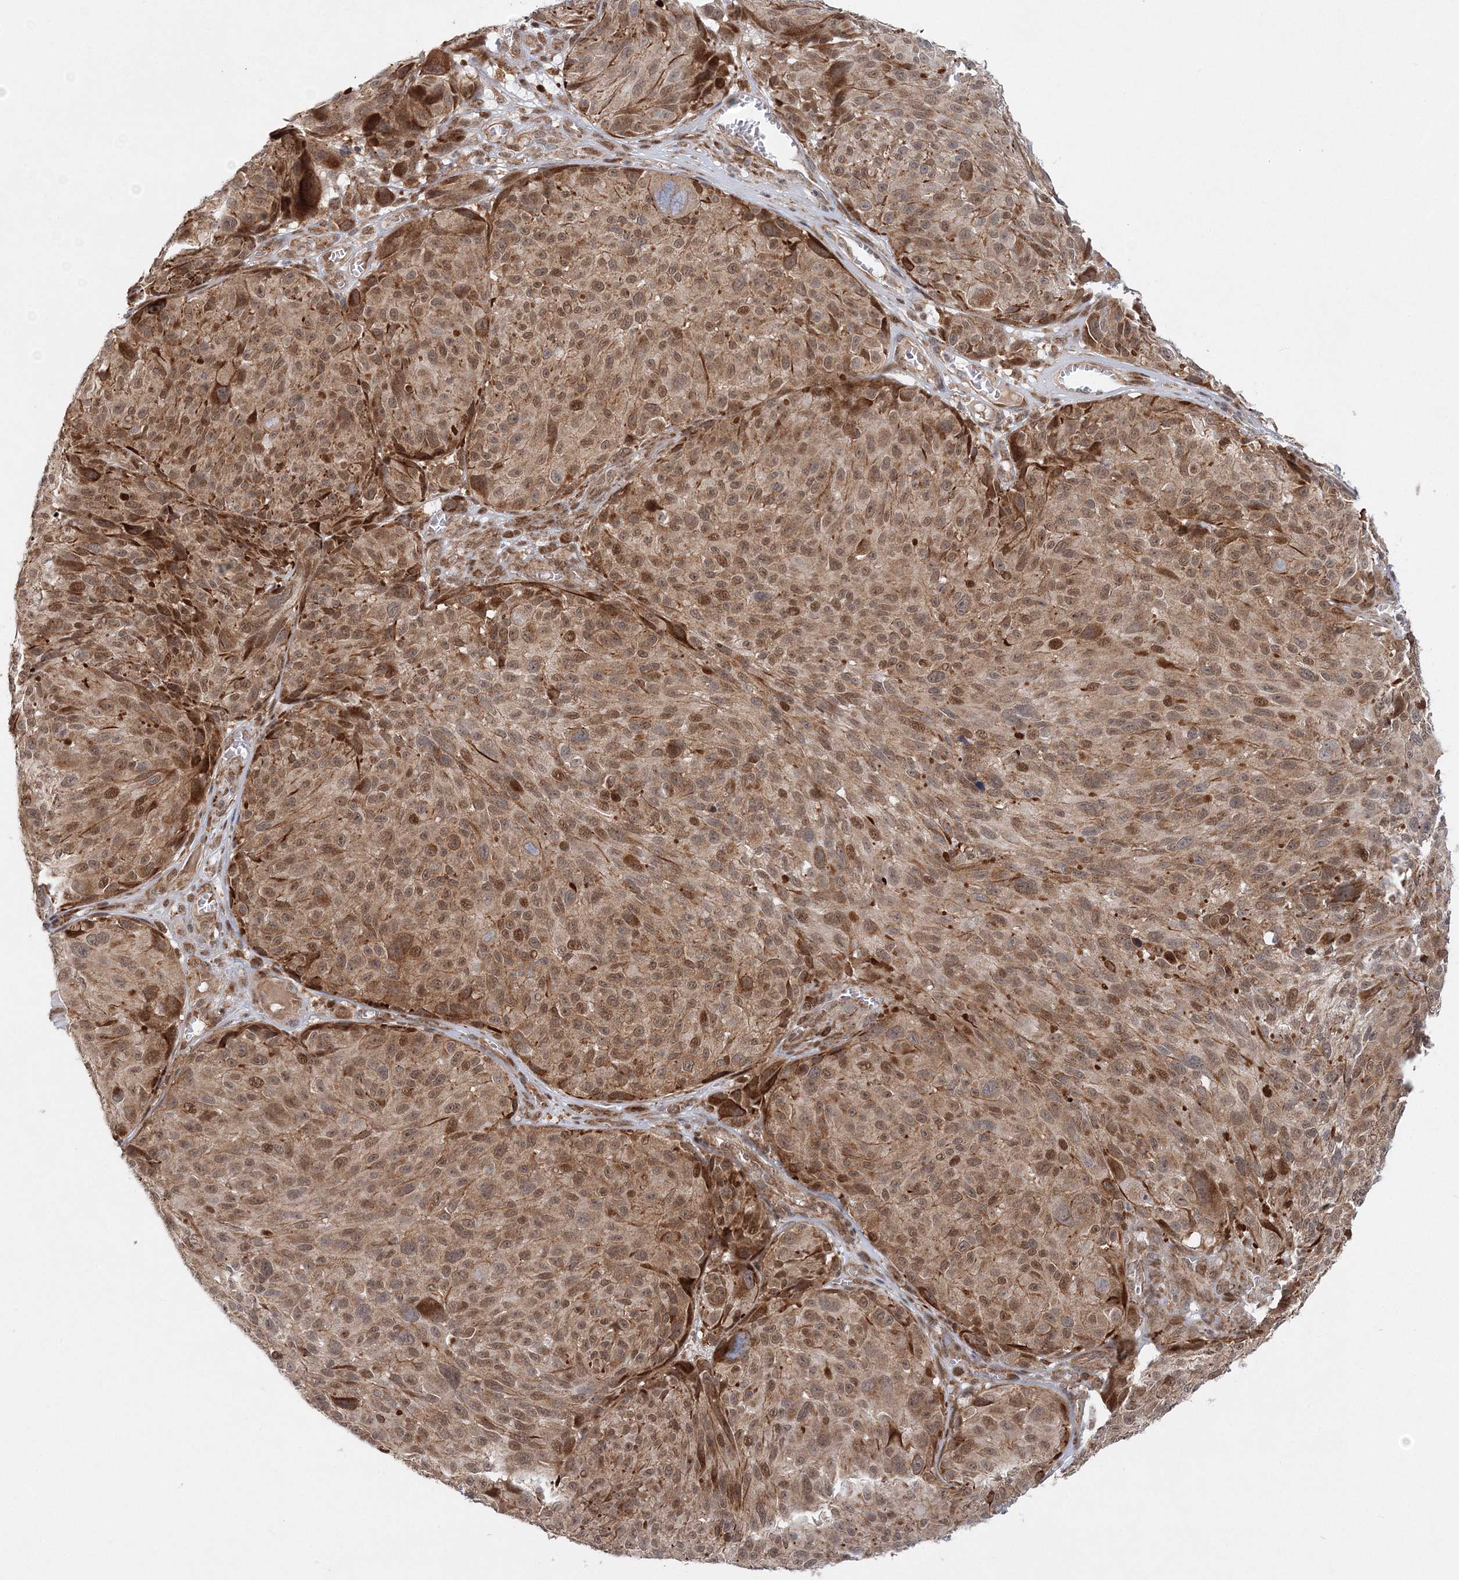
{"staining": {"intensity": "moderate", "quantity": ">75%", "location": "cytoplasmic/membranous,nuclear"}, "tissue": "melanoma", "cell_type": "Tumor cells", "image_type": "cancer", "snomed": [{"axis": "morphology", "description": "Malignant melanoma, NOS"}, {"axis": "topography", "description": "Skin"}], "caption": "DAB (3,3'-diaminobenzidine) immunohistochemical staining of melanoma exhibits moderate cytoplasmic/membranous and nuclear protein staining in about >75% of tumor cells. Nuclei are stained in blue.", "gene": "RAB11FIP2", "patient": {"sex": "male", "age": 83}}